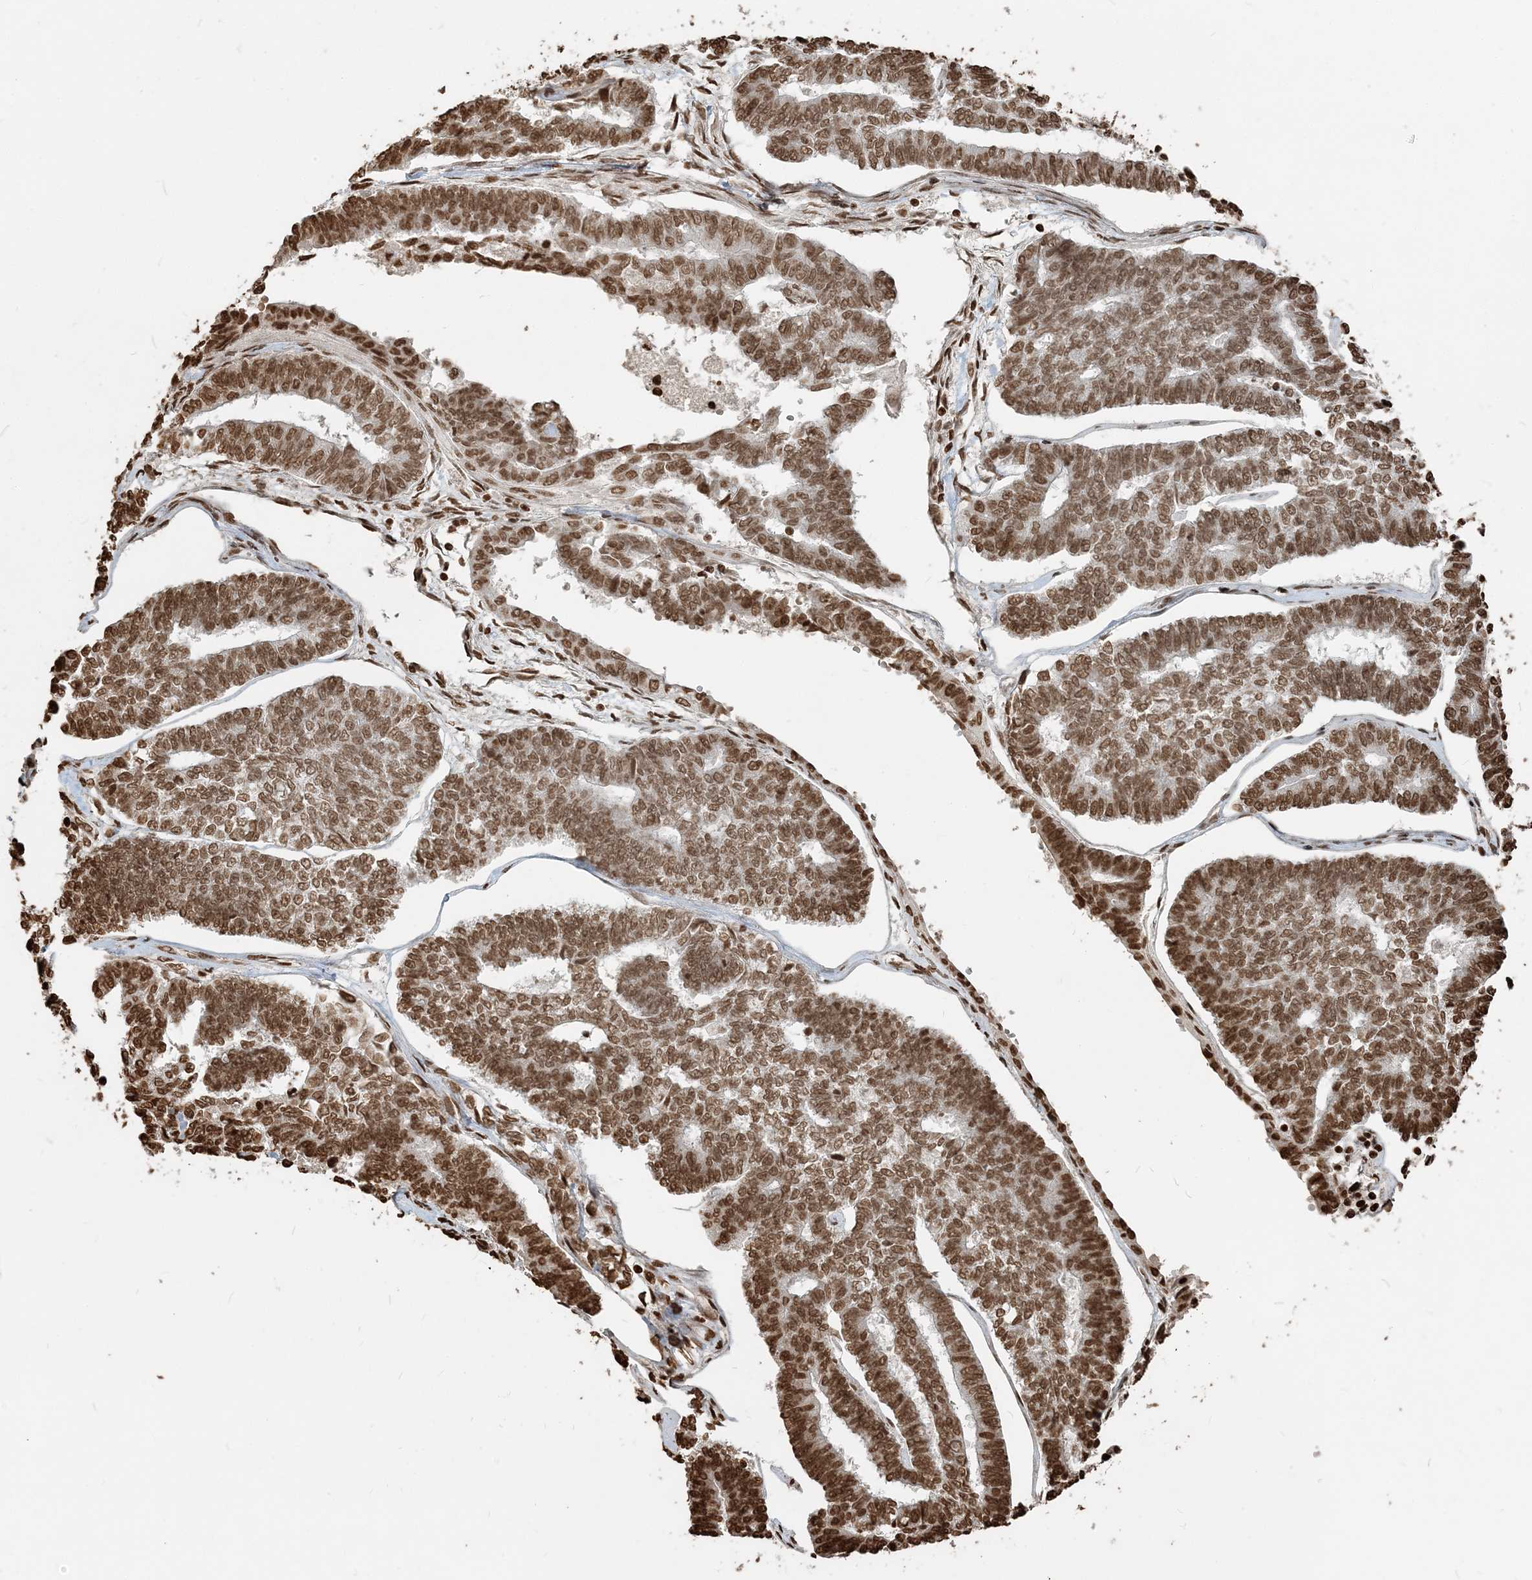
{"staining": {"intensity": "strong", "quantity": ">75%", "location": "nuclear"}, "tissue": "endometrial cancer", "cell_type": "Tumor cells", "image_type": "cancer", "snomed": [{"axis": "morphology", "description": "Adenocarcinoma, NOS"}, {"axis": "topography", "description": "Endometrium"}], "caption": "Human adenocarcinoma (endometrial) stained for a protein (brown) exhibits strong nuclear positive positivity in approximately >75% of tumor cells.", "gene": "H3-3B", "patient": {"sex": "female", "age": 70}}